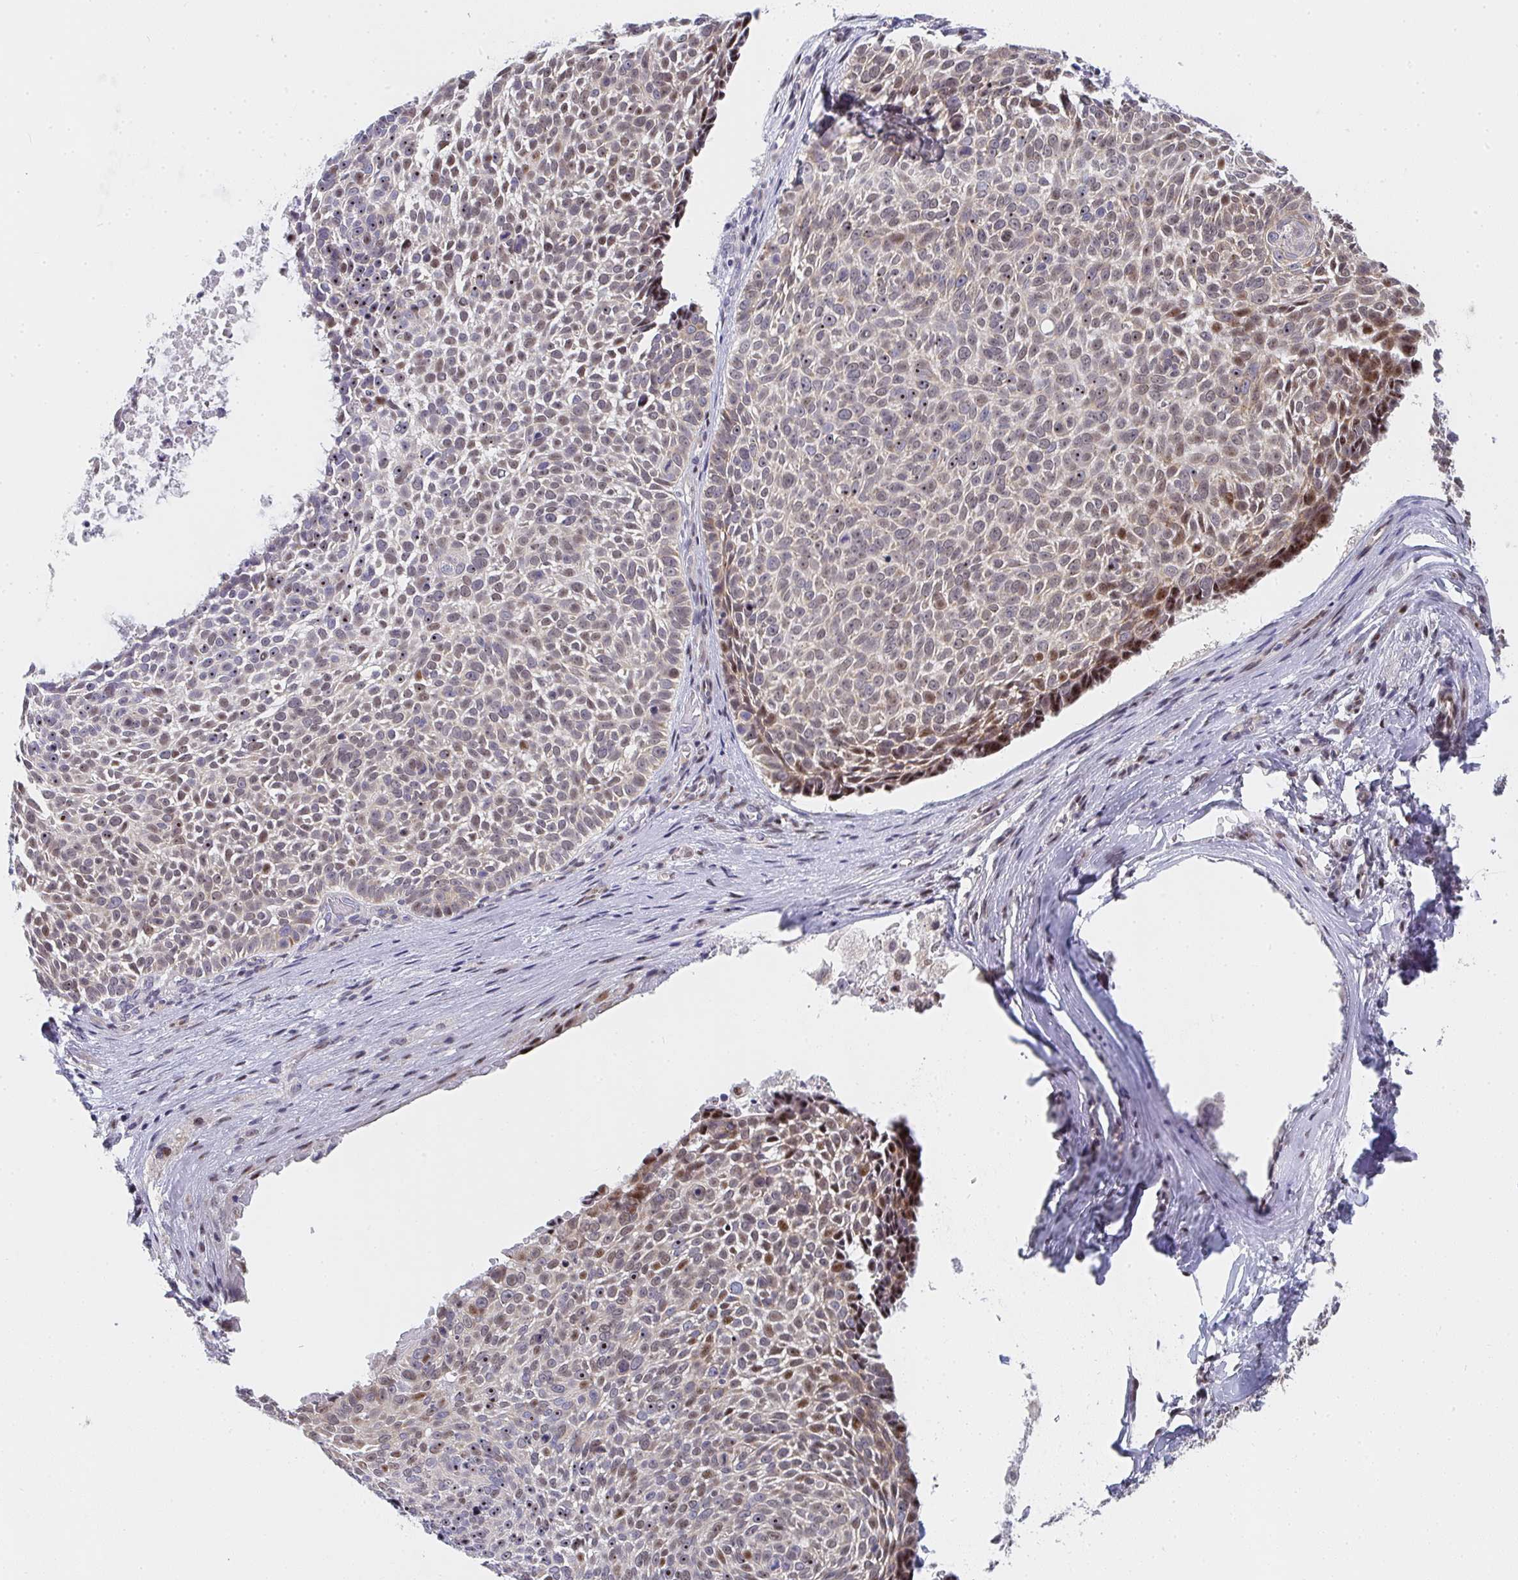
{"staining": {"intensity": "moderate", "quantity": ">75%", "location": "cytoplasmic/membranous,nuclear"}, "tissue": "skin cancer", "cell_type": "Tumor cells", "image_type": "cancer", "snomed": [{"axis": "morphology", "description": "Basal cell carcinoma"}, {"axis": "topography", "description": "Skin"}, {"axis": "topography", "description": "Skin of face"}, {"axis": "topography", "description": "Skin of nose"}], "caption": "Skin cancer (basal cell carcinoma) was stained to show a protein in brown. There is medium levels of moderate cytoplasmic/membranous and nuclear staining in approximately >75% of tumor cells. The staining is performed using DAB (3,3'-diaminobenzidine) brown chromogen to label protein expression. The nuclei are counter-stained blue using hematoxylin.", "gene": "ZIC3", "patient": {"sex": "female", "age": 86}}